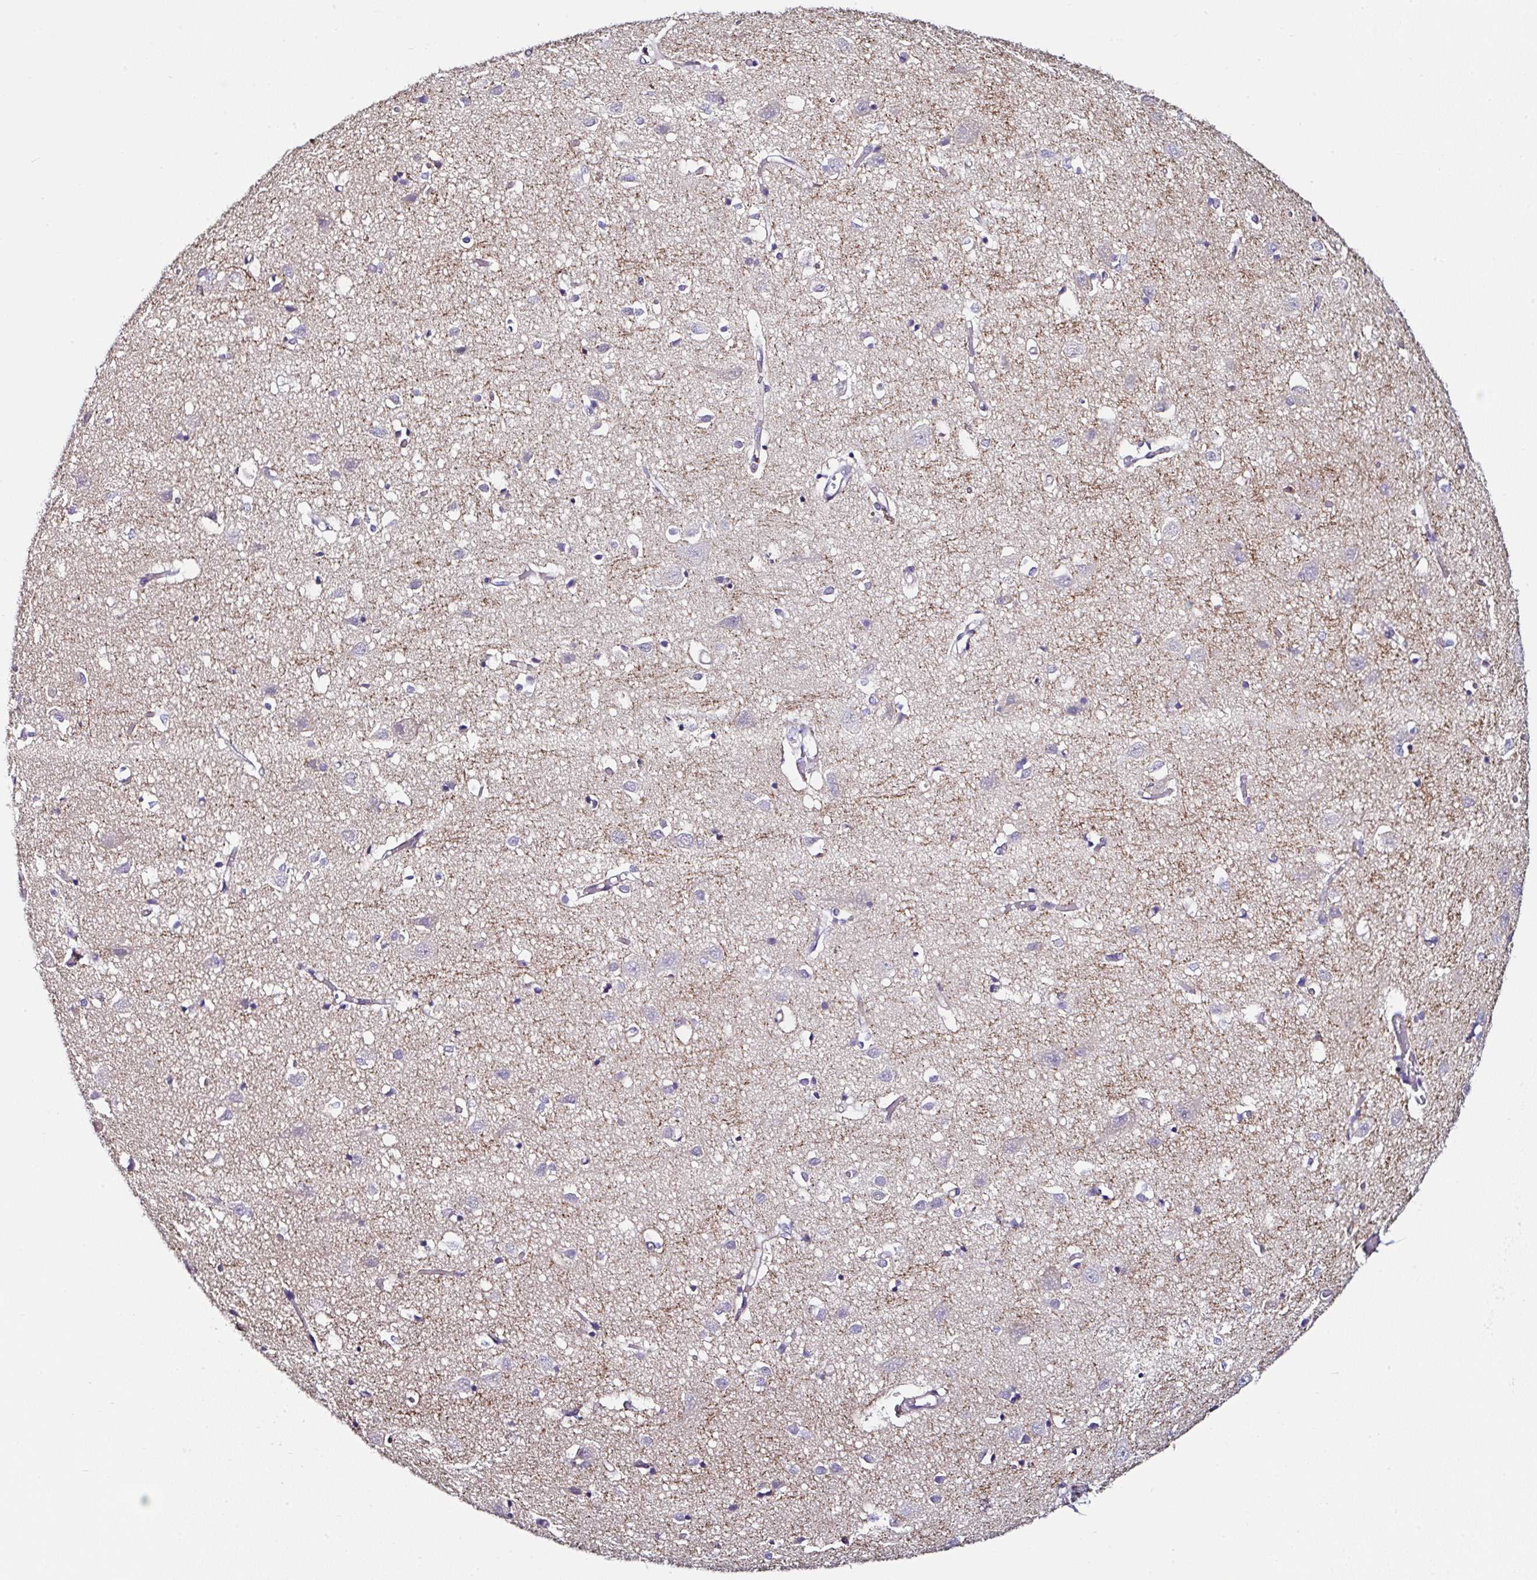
{"staining": {"intensity": "negative", "quantity": "none", "location": "none"}, "tissue": "cerebral cortex", "cell_type": "Endothelial cells", "image_type": "normal", "snomed": [{"axis": "morphology", "description": "Normal tissue, NOS"}, {"axis": "topography", "description": "Cerebral cortex"}], "caption": "Cerebral cortex stained for a protein using IHC shows no staining endothelial cells.", "gene": "UGT3A1", "patient": {"sex": "male", "age": 70}}